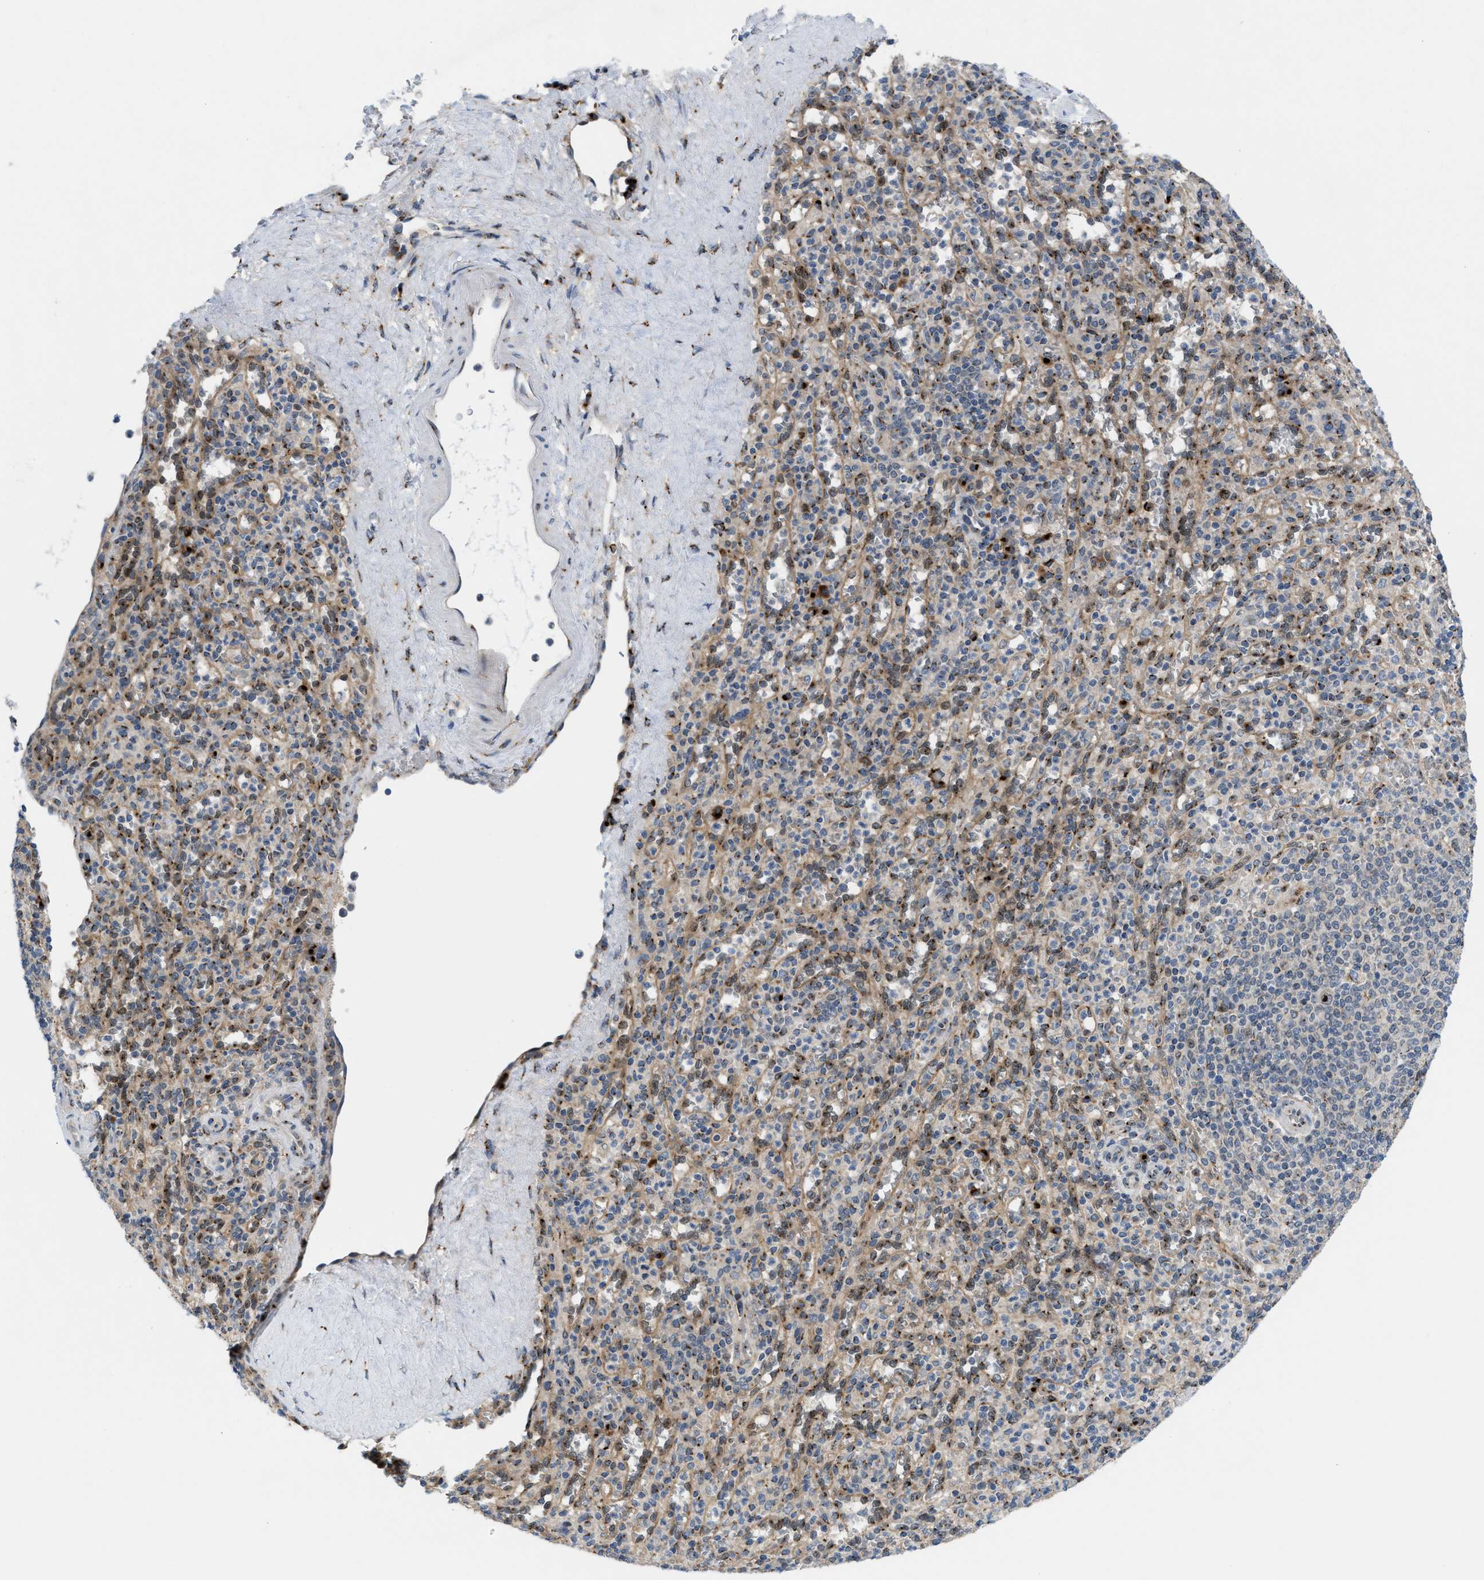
{"staining": {"intensity": "moderate", "quantity": "25%-75%", "location": "cytoplasmic/membranous"}, "tissue": "spleen", "cell_type": "Cells in red pulp", "image_type": "normal", "snomed": [{"axis": "morphology", "description": "Normal tissue, NOS"}, {"axis": "topography", "description": "Spleen"}], "caption": "Protein expression analysis of unremarkable spleen shows moderate cytoplasmic/membranous staining in about 25%-75% of cells in red pulp.", "gene": "SLC38A10", "patient": {"sex": "male", "age": 36}}